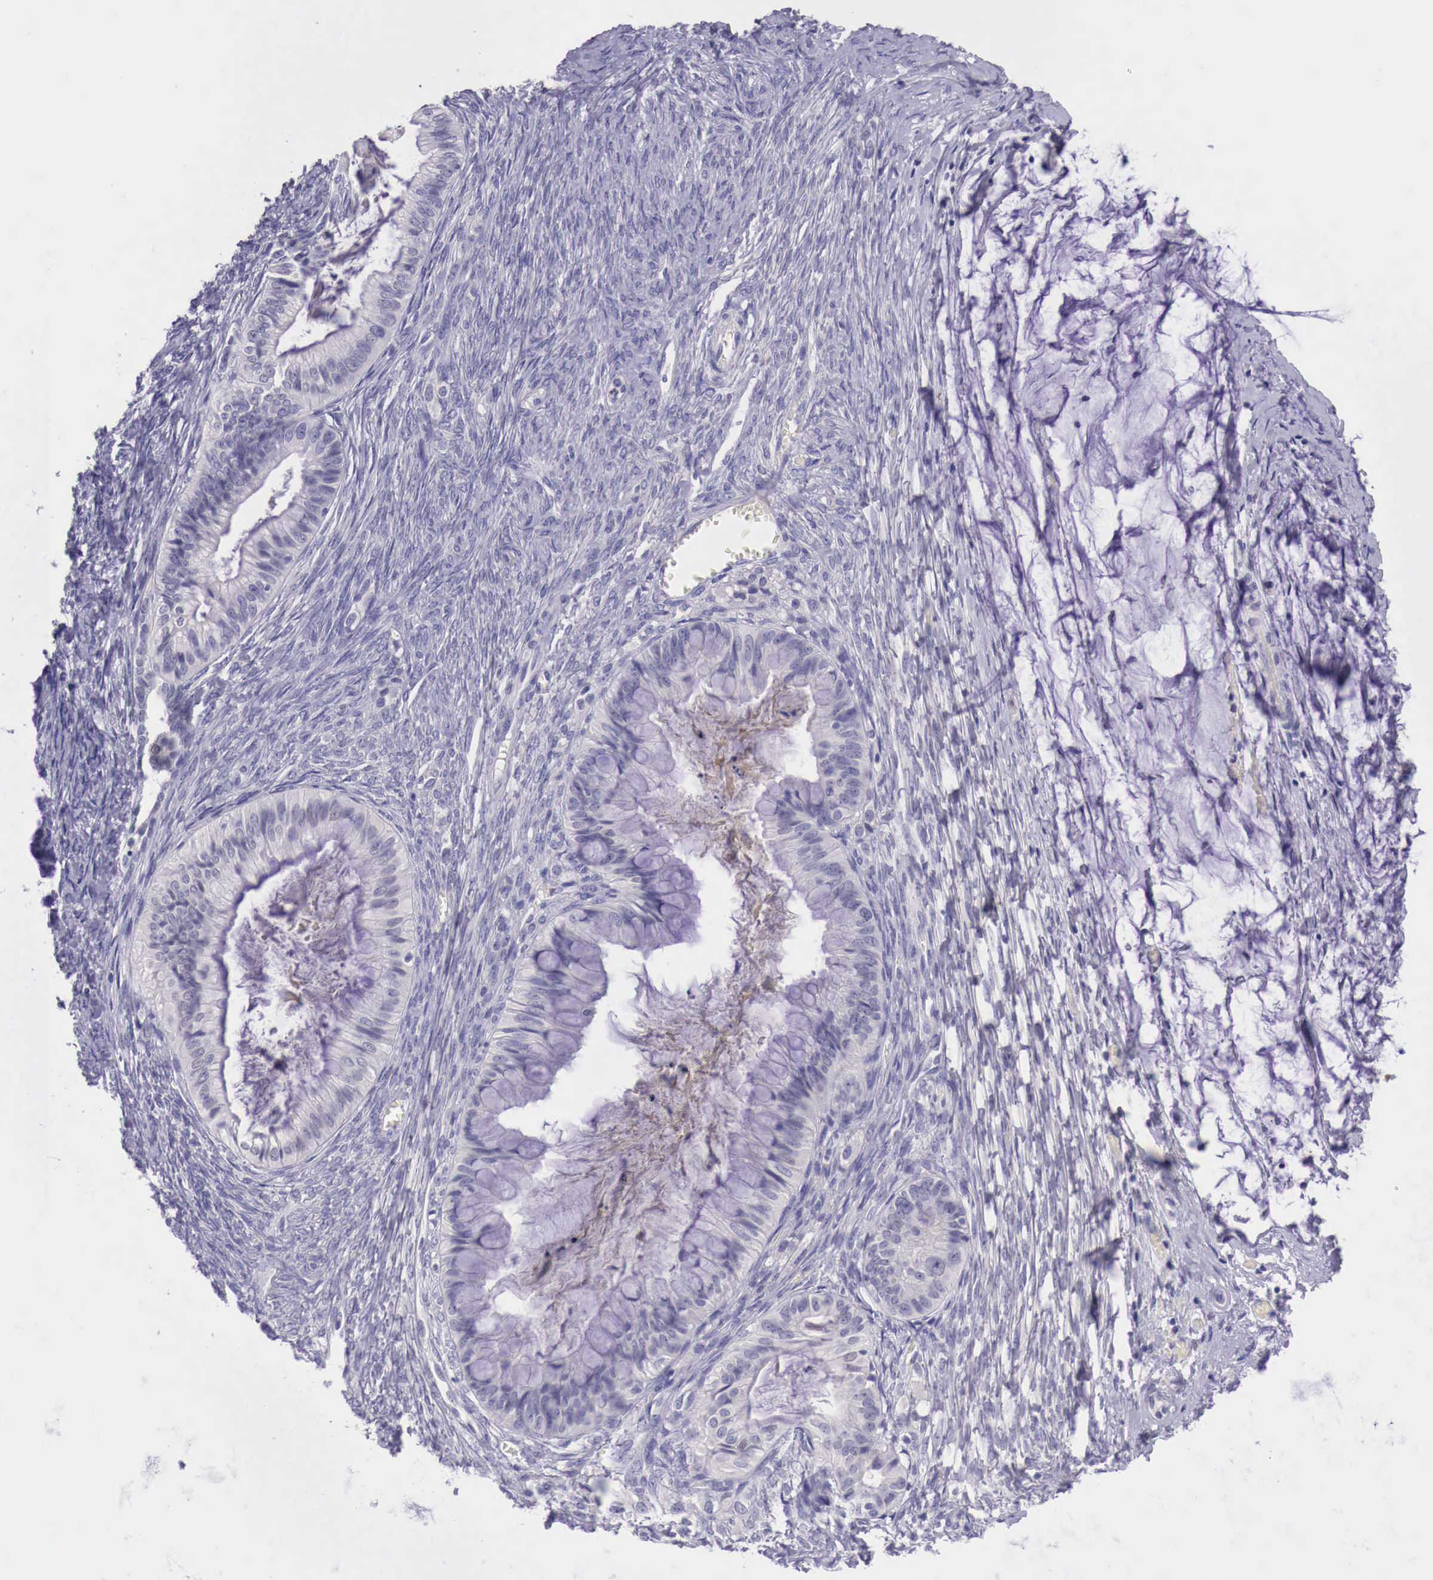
{"staining": {"intensity": "negative", "quantity": "none", "location": "none"}, "tissue": "ovarian cancer", "cell_type": "Tumor cells", "image_type": "cancer", "snomed": [{"axis": "morphology", "description": "Cystadenocarcinoma, mucinous, NOS"}, {"axis": "topography", "description": "Ovary"}], "caption": "This is an immunohistochemistry (IHC) histopathology image of ovarian mucinous cystadenocarcinoma. There is no expression in tumor cells.", "gene": "BCL6", "patient": {"sex": "female", "age": 57}}